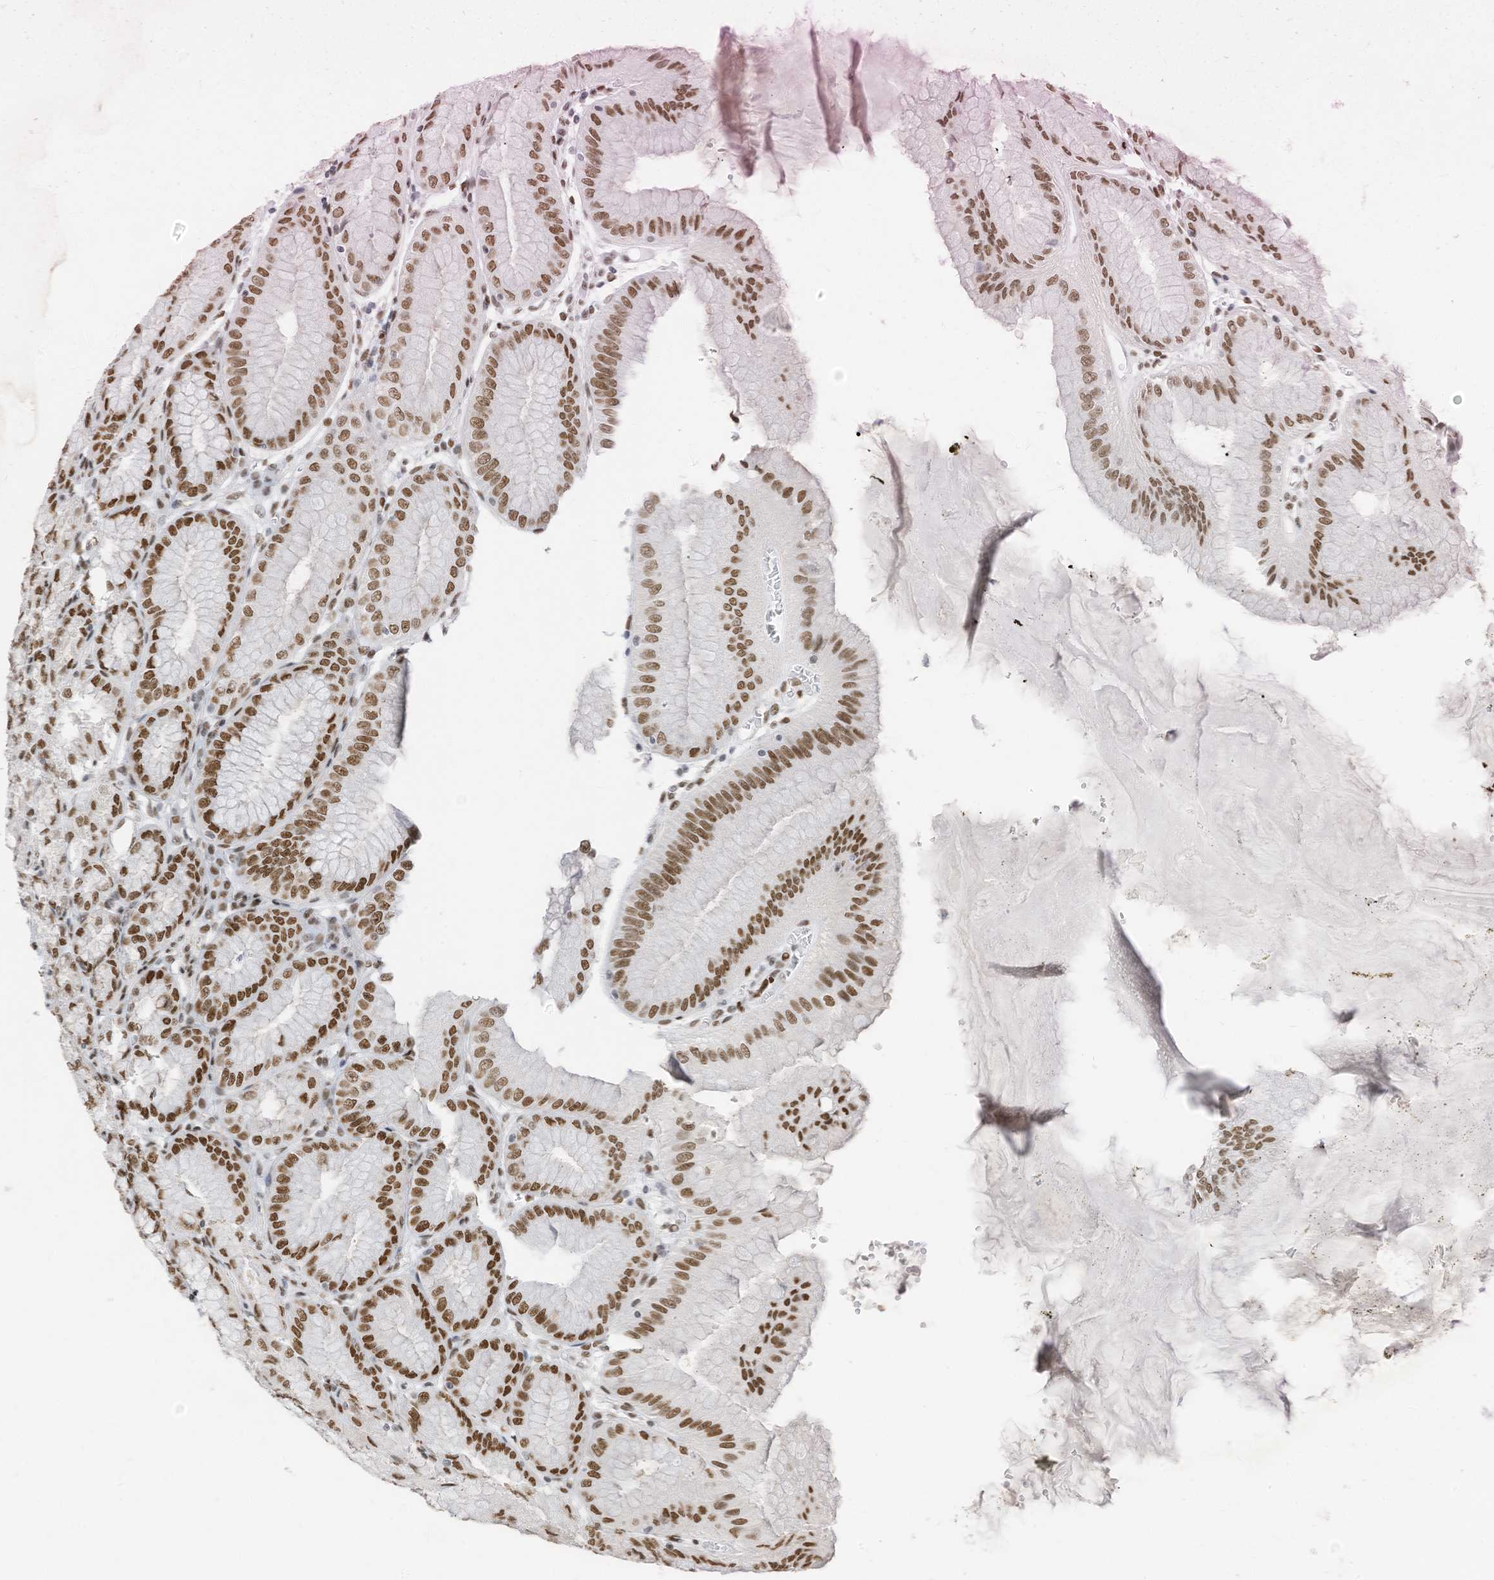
{"staining": {"intensity": "strong", "quantity": ">75%", "location": "nuclear"}, "tissue": "stomach", "cell_type": "Glandular cells", "image_type": "normal", "snomed": [{"axis": "morphology", "description": "Normal tissue, NOS"}, {"axis": "topography", "description": "Stomach, lower"}], "caption": "Glandular cells demonstrate high levels of strong nuclear staining in approximately >75% of cells in benign stomach.", "gene": "KHSRP", "patient": {"sex": "male", "age": 71}}